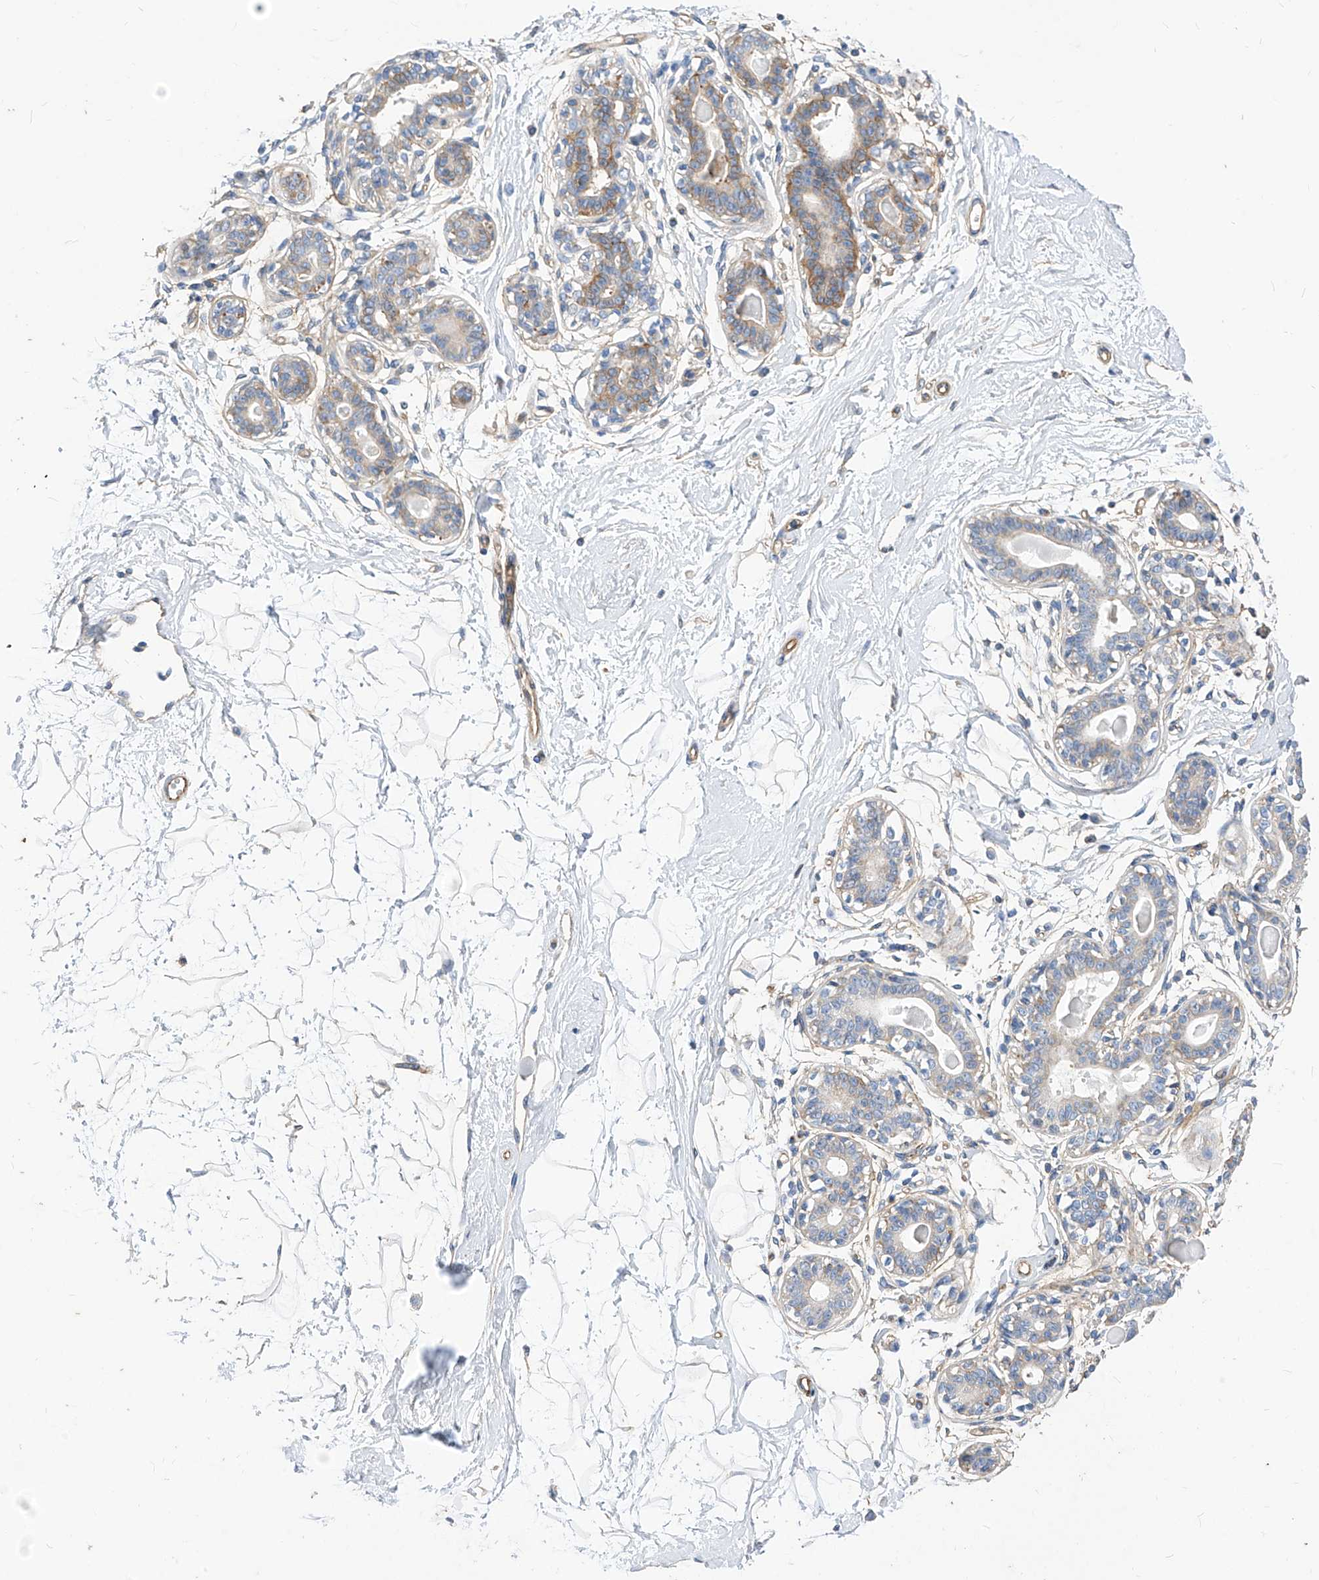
{"staining": {"intensity": "negative", "quantity": "none", "location": "none"}, "tissue": "breast", "cell_type": "Adipocytes", "image_type": "normal", "snomed": [{"axis": "morphology", "description": "Normal tissue, NOS"}, {"axis": "topography", "description": "Breast"}], "caption": "Image shows no significant protein expression in adipocytes of unremarkable breast.", "gene": "SCGB2A1", "patient": {"sex": "female", "age": 45}}